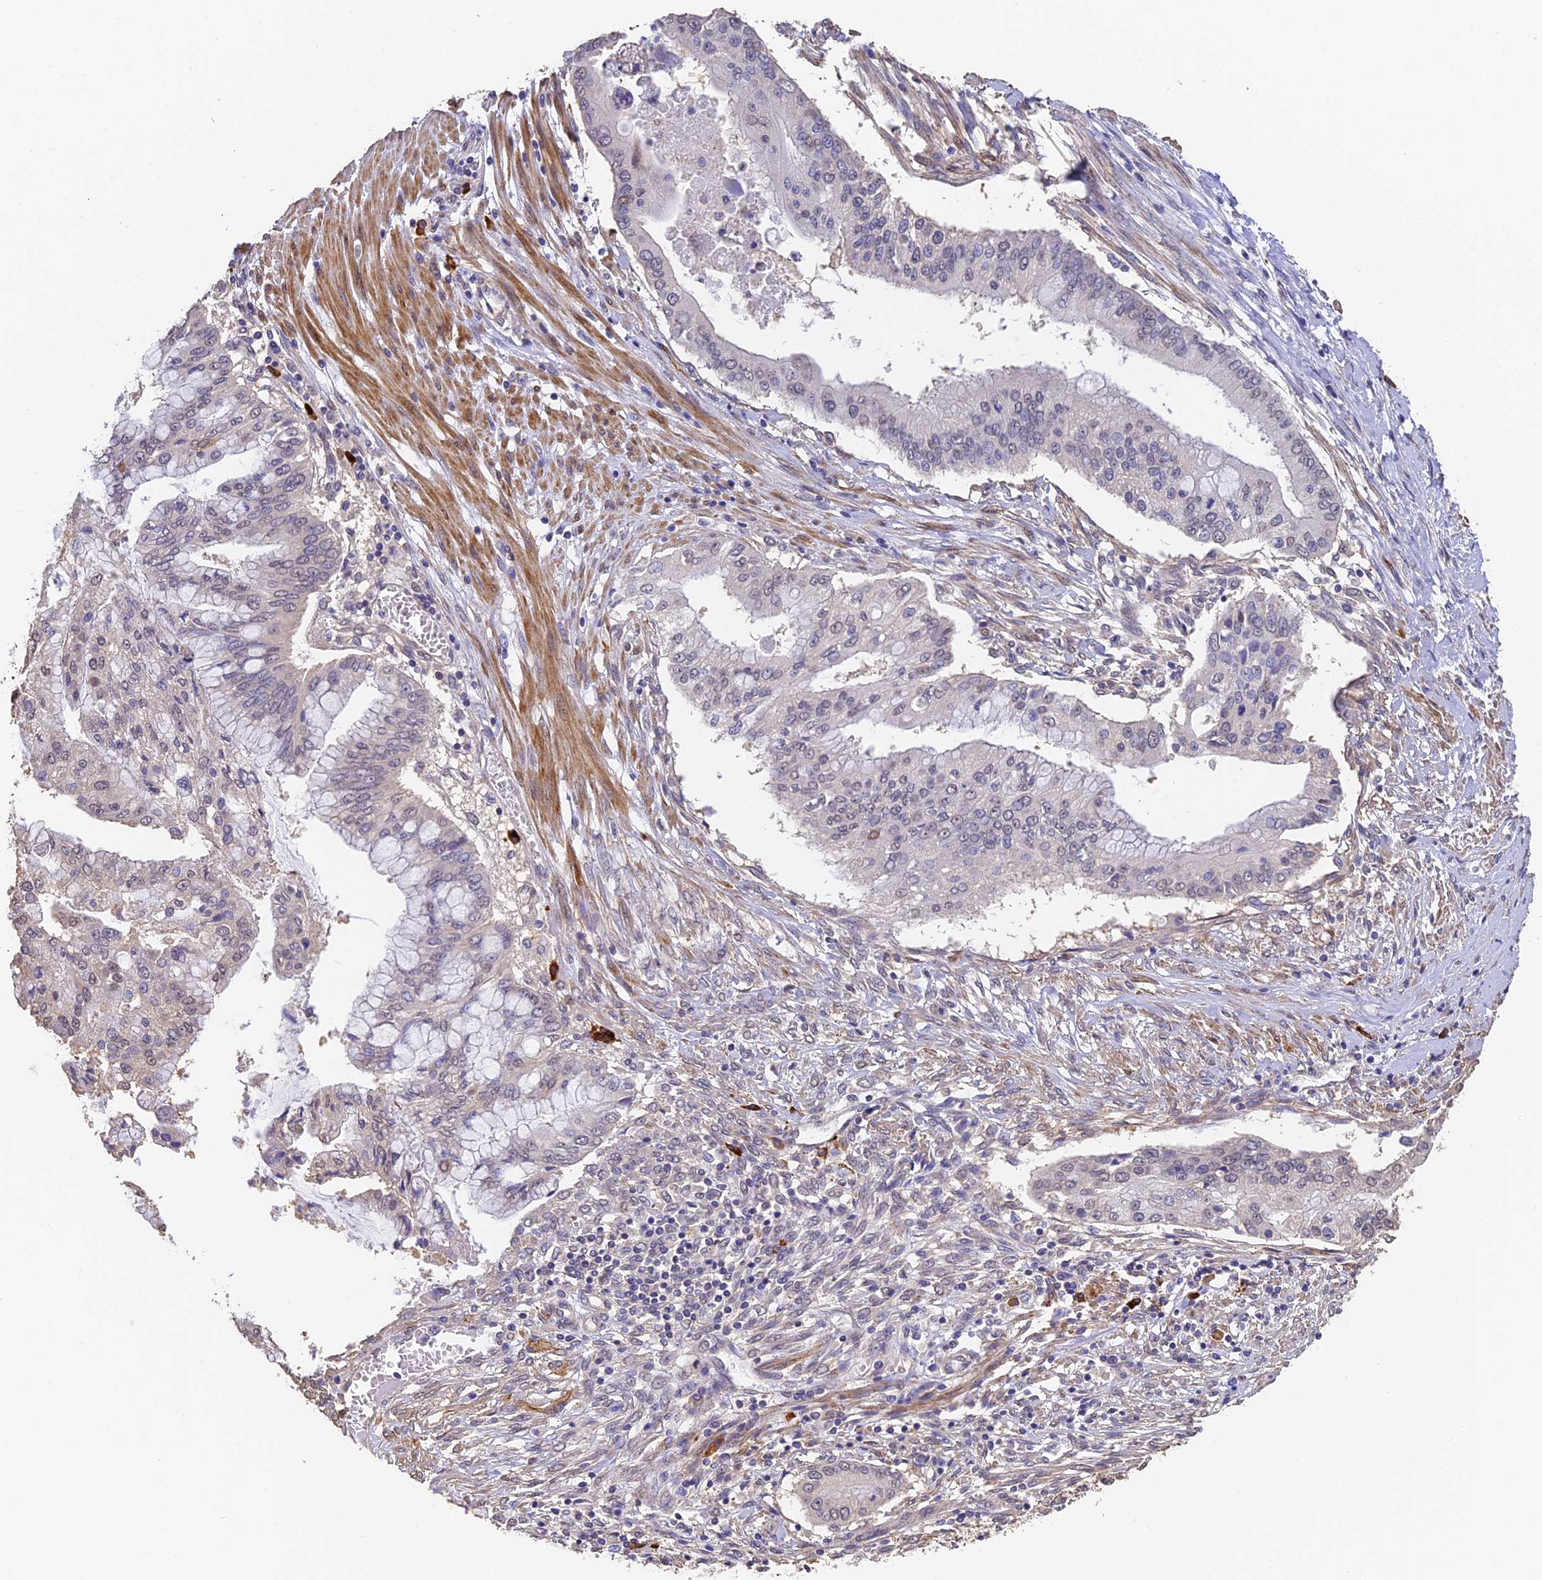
{"staining": {"intensity": "weak", "quantity": "25%-75%", "location": "nuclear"}, "tissue": "pancreatic cancer", "cell_type": "Tumor cells", "image_type": "cancer", "snomed": [{"axis": "morphology", "description": "Adenocarcinoma, NOS"}, {"axis": "topography", "description": "Pancreas"}], "caption": "Adenocarcinoma (pancreatic) stained with DAB (3,3'-diaminobenzidine) IHC shows low levels of weak nuclear staining in about 25%-75% of tumor cells.", "gene": "SLC11A1", "patient": {"sex": "male", "age": 46}}